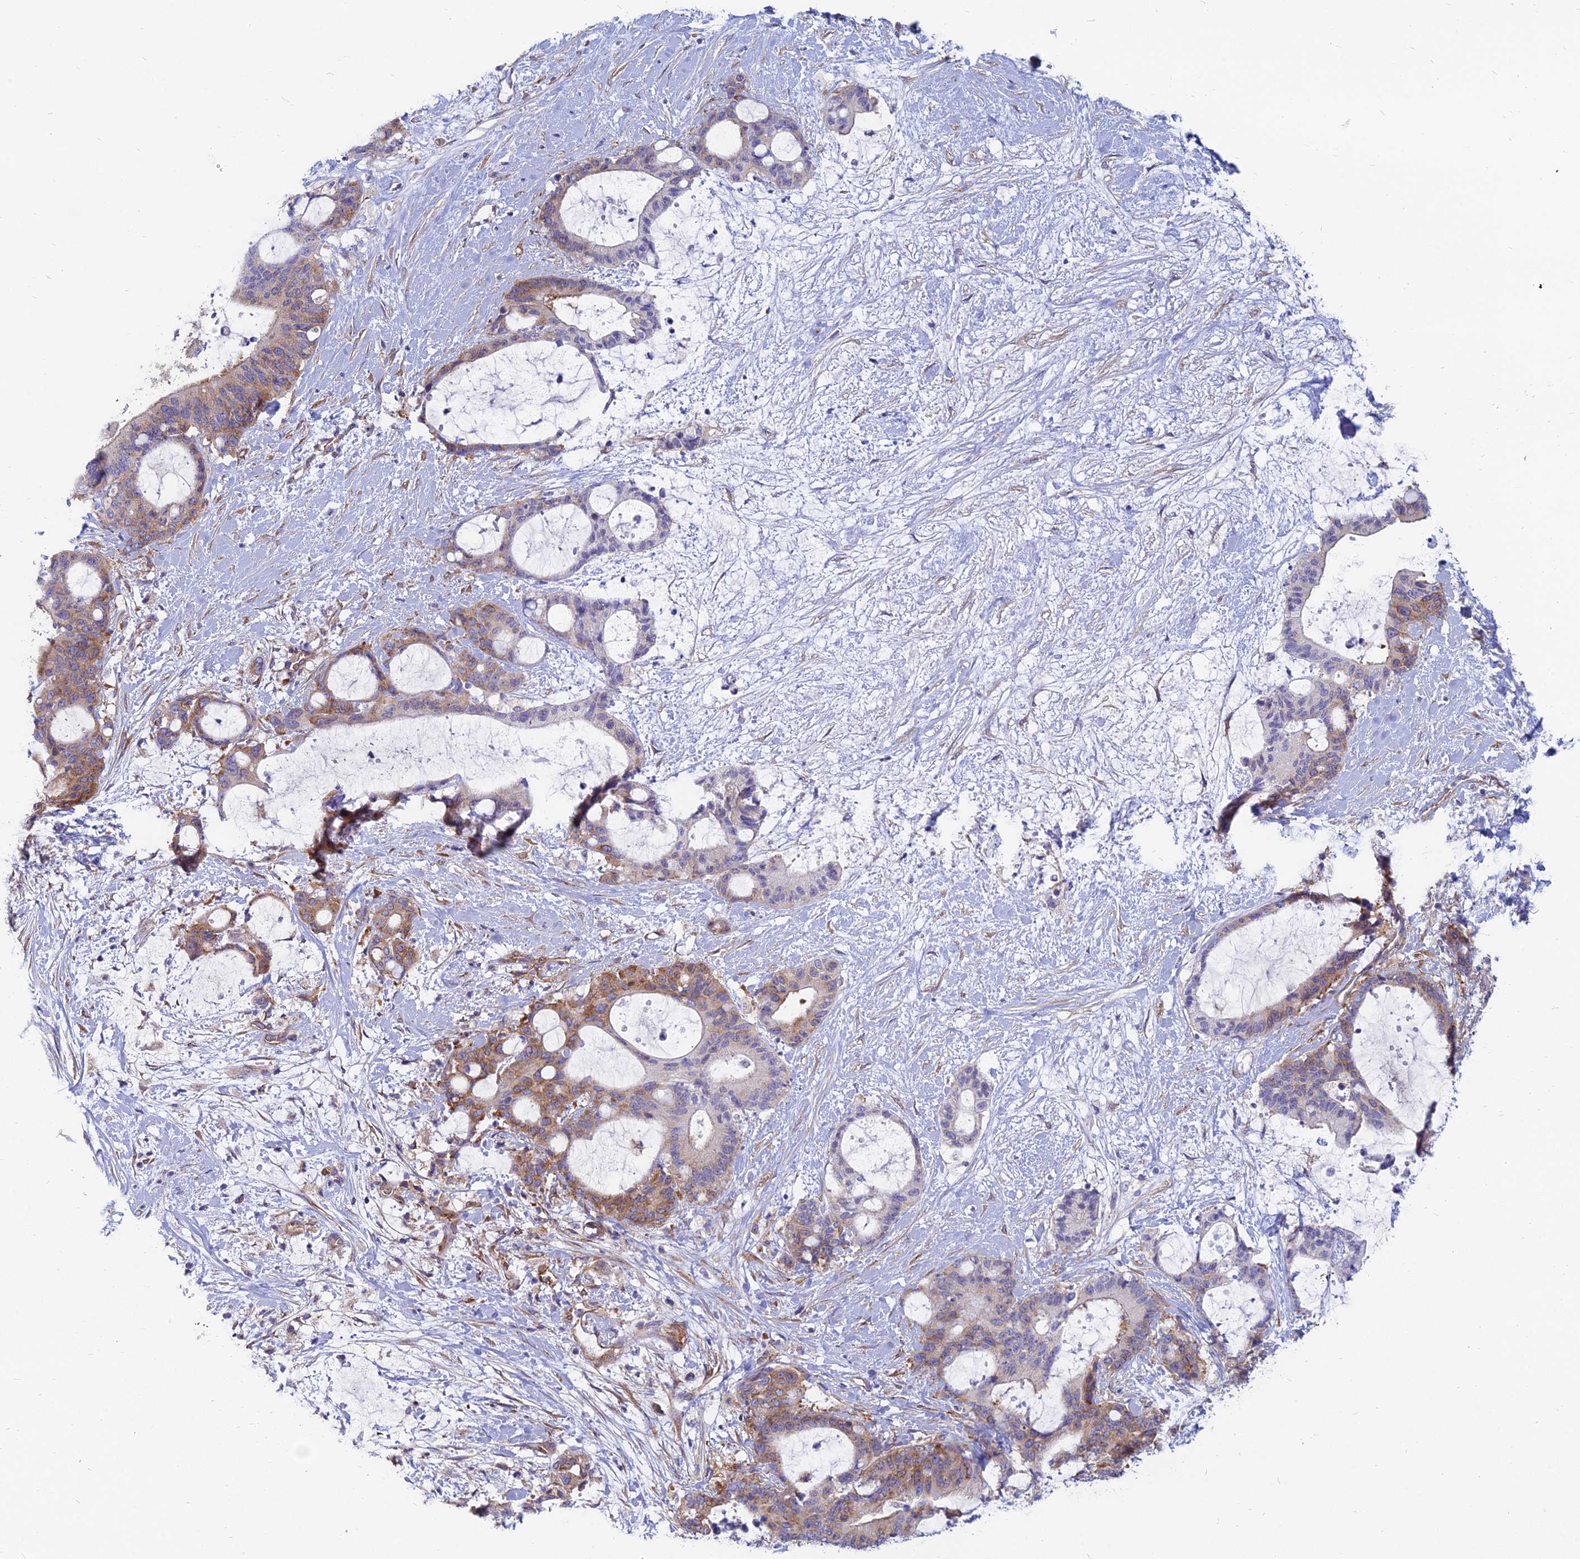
{"staining": {"intensity": "moderate", "quantity": ">75%", "location": "cytoplasmic/membranous"}, "tissue": "liver cancer", "cell_type": "Tumor cells", "image_type": "cancer", "snomed": [{"axis": "morphology", "description": "Normal tissue, NOS"}, {"axis": "morphology", "description": "Cholangiocarcinoma"}, {"axis": "topography", "description": "Liver"}, {"axis": "topography", "description": "Peripheral nerve tissue"}], "caption": "DAB immunohistochemical staining of human liver cancer (cholangiocarcinoma) shows moderate cytoplasmic/membranous protein expression in about >75% of tumor cells. Nuclei are stained in blue.", "gene": "TXLNA", "patient": {"sex": "female", "age": 73}}